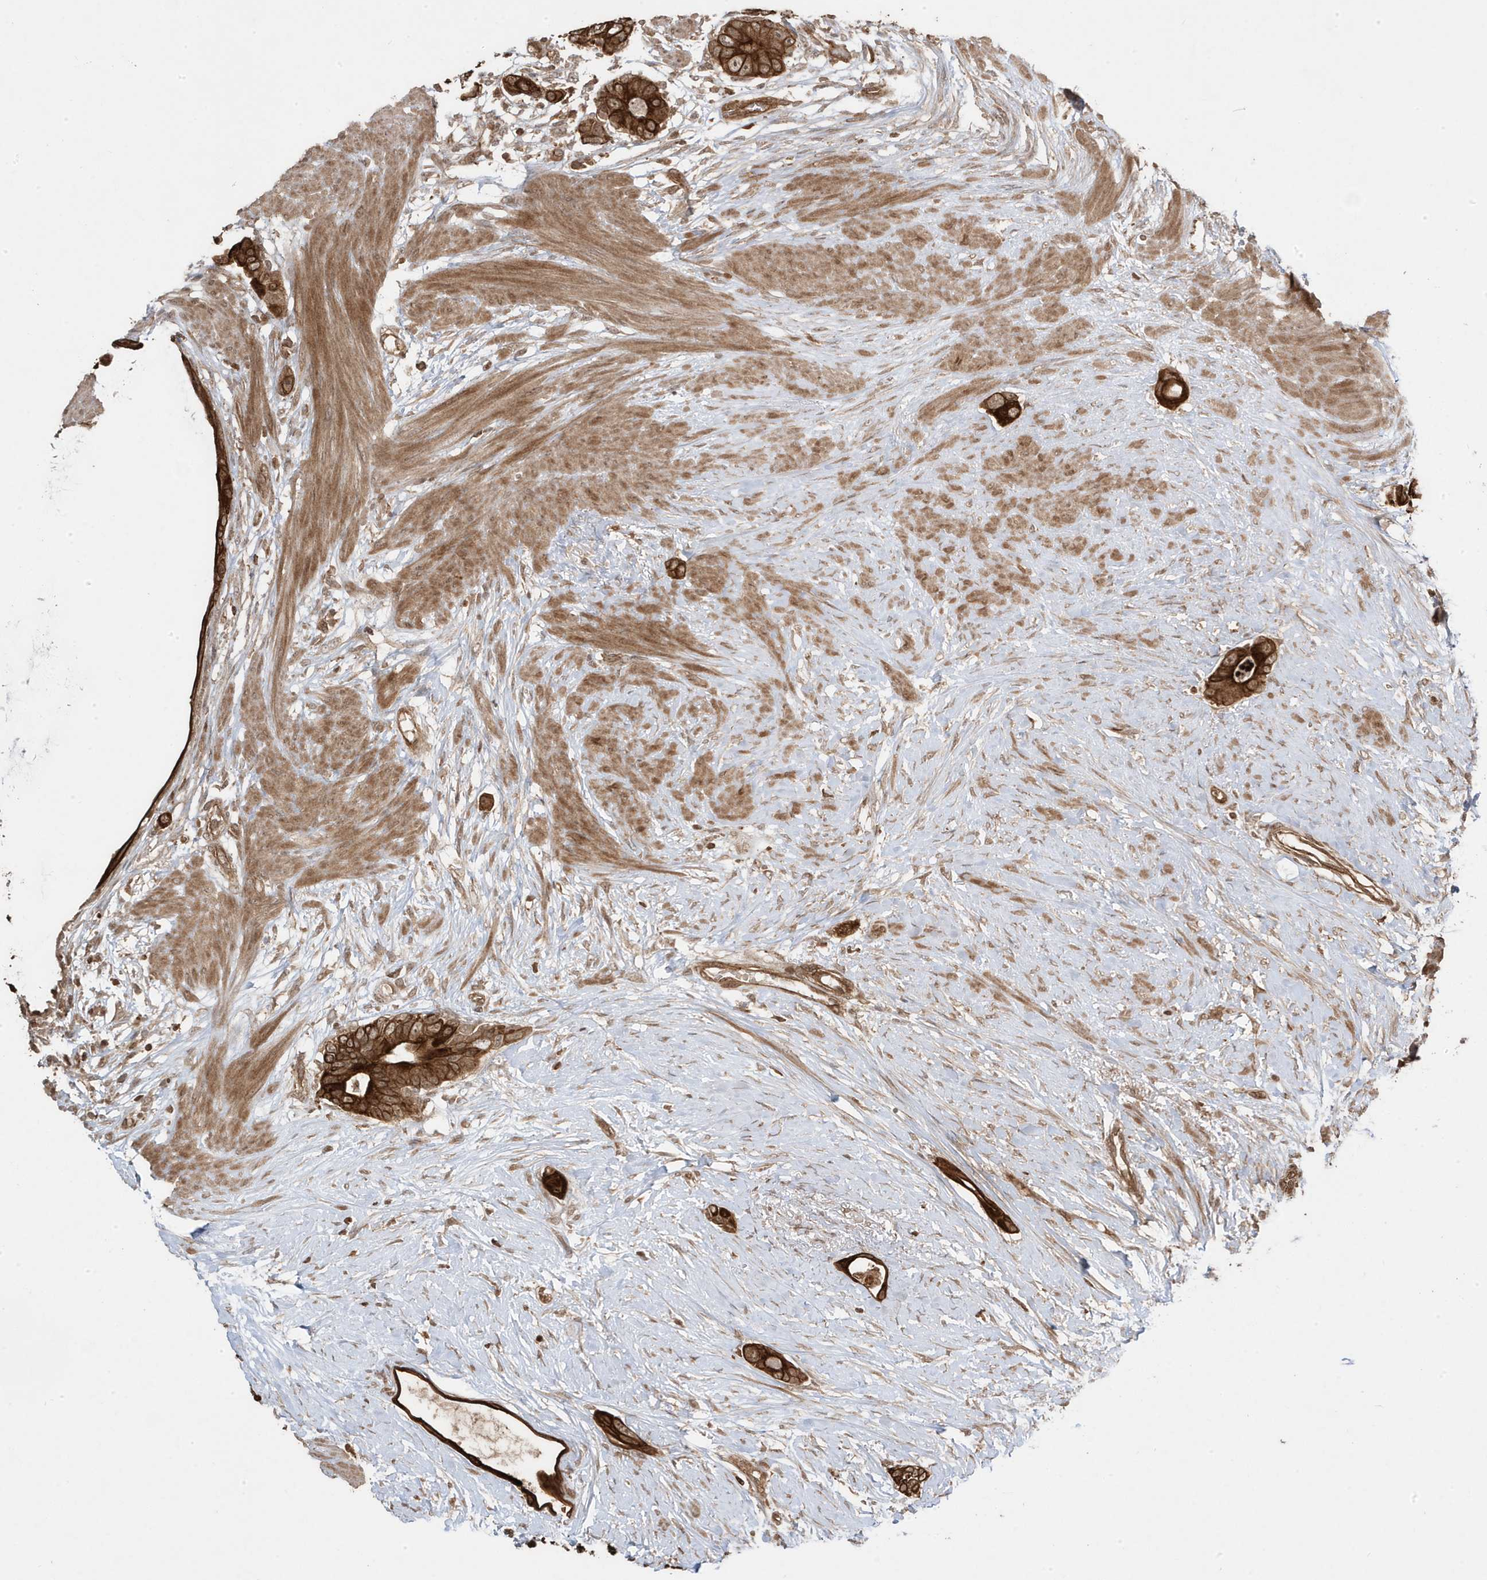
{"staining": {"intensity": "strong", "quantity": ">75%", "location": "cytoplasmic/membranous"}, "tissue": "colorectal cancer", "cell_type": "Tumor cells", "image_type": "cancer", "snomed": [{"axis": "morphology", "description": "Adenocarcinoma, NOS"}, {"axis": "topography", "description": "Rectum"}], "caption": "Tumor cells display high levels of strong cytoplasmic/membranous positivity in approximately >75% of cells in colorectal cancer (adenocarcinoma). The protein is shown in brown color, while the nuclei are stained blue.", "gene": "ASAP1", "patient": {"sex": "male", "age": 51}}